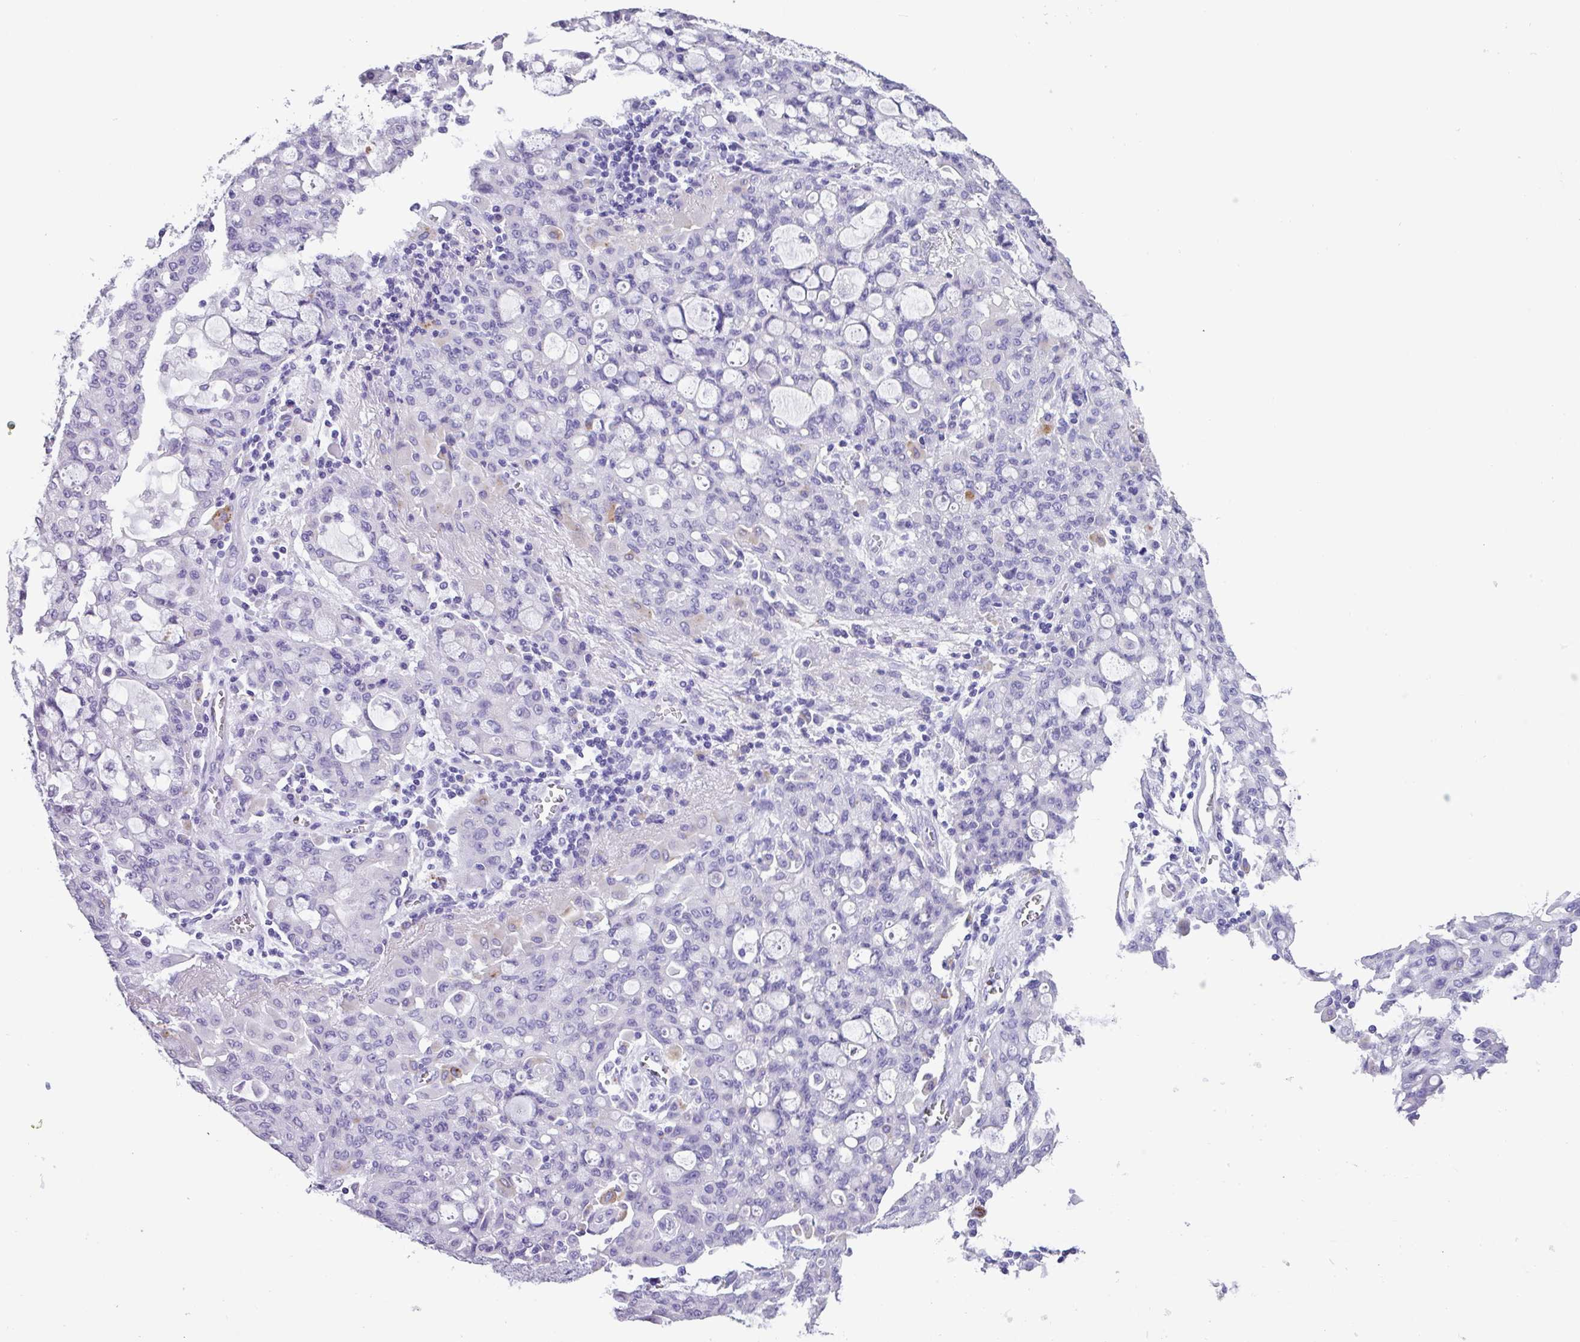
{"staining": {"intensity": "negative", "quantity": "none", "location": "none"}, "tissue": "lung cancer", "cell_type": "Tumor cells", "image_type": "cancer", "snomed": [{"axis": "morphology", "description": "Adenocarcinoma, NOS"}, {"axis": "topography", "description": "Lung"}], "caption": "Immunohistochemistry (IHC) of human lung cancer (adenocarcinoma) displays no staining in tumor cells.", "gene": "ZG16", "patient": {"sex": "female", "age": 44}}